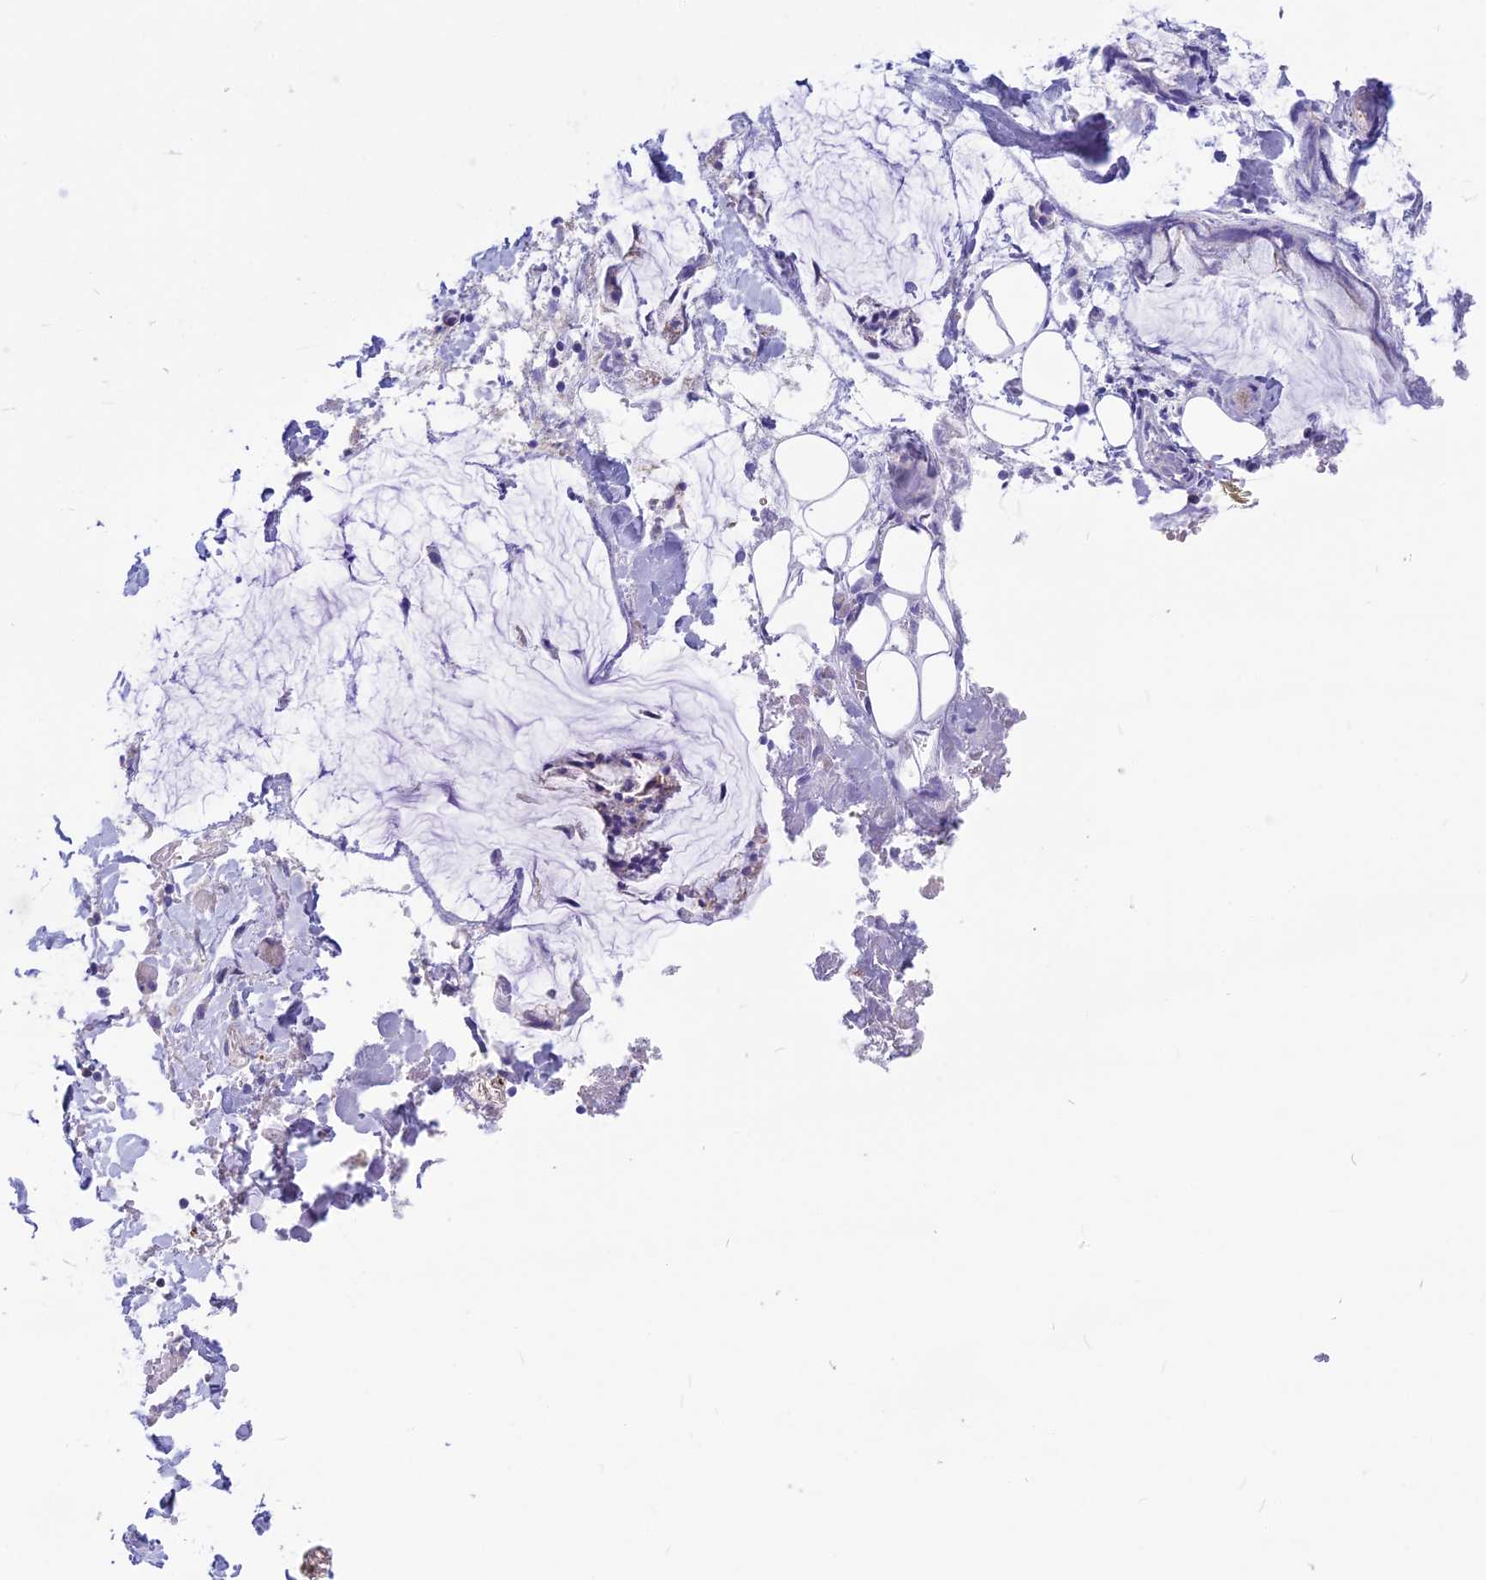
{"staining": {"intensity": "negative", "quantity": "none", "location": "none"}, "tissue": "adipose tissue", "cell_type": "Adipocytes", "image_type": "normal", "snomed": [{"axis": "morphology", "description": "Normal tissue, NOS"}, {"axis": "morphology", "description": "Adenocarcinoma, NOS"}, {"axis": "topography", "description": "Smooth muscle"}, {"axis": "topography", "description": "Colon"}], "caption": "There is no significant expression in adipocytes of adipose tissue. The staining was performed using DAB (3,3'-diaminobenzidine) to visualize the protein expression in brown, while the nuclei were stained in blue with hematoxylin (Magnification: 20x).", "gene": "SNAP91", "patient": {"sex": "male", "age": 14}}